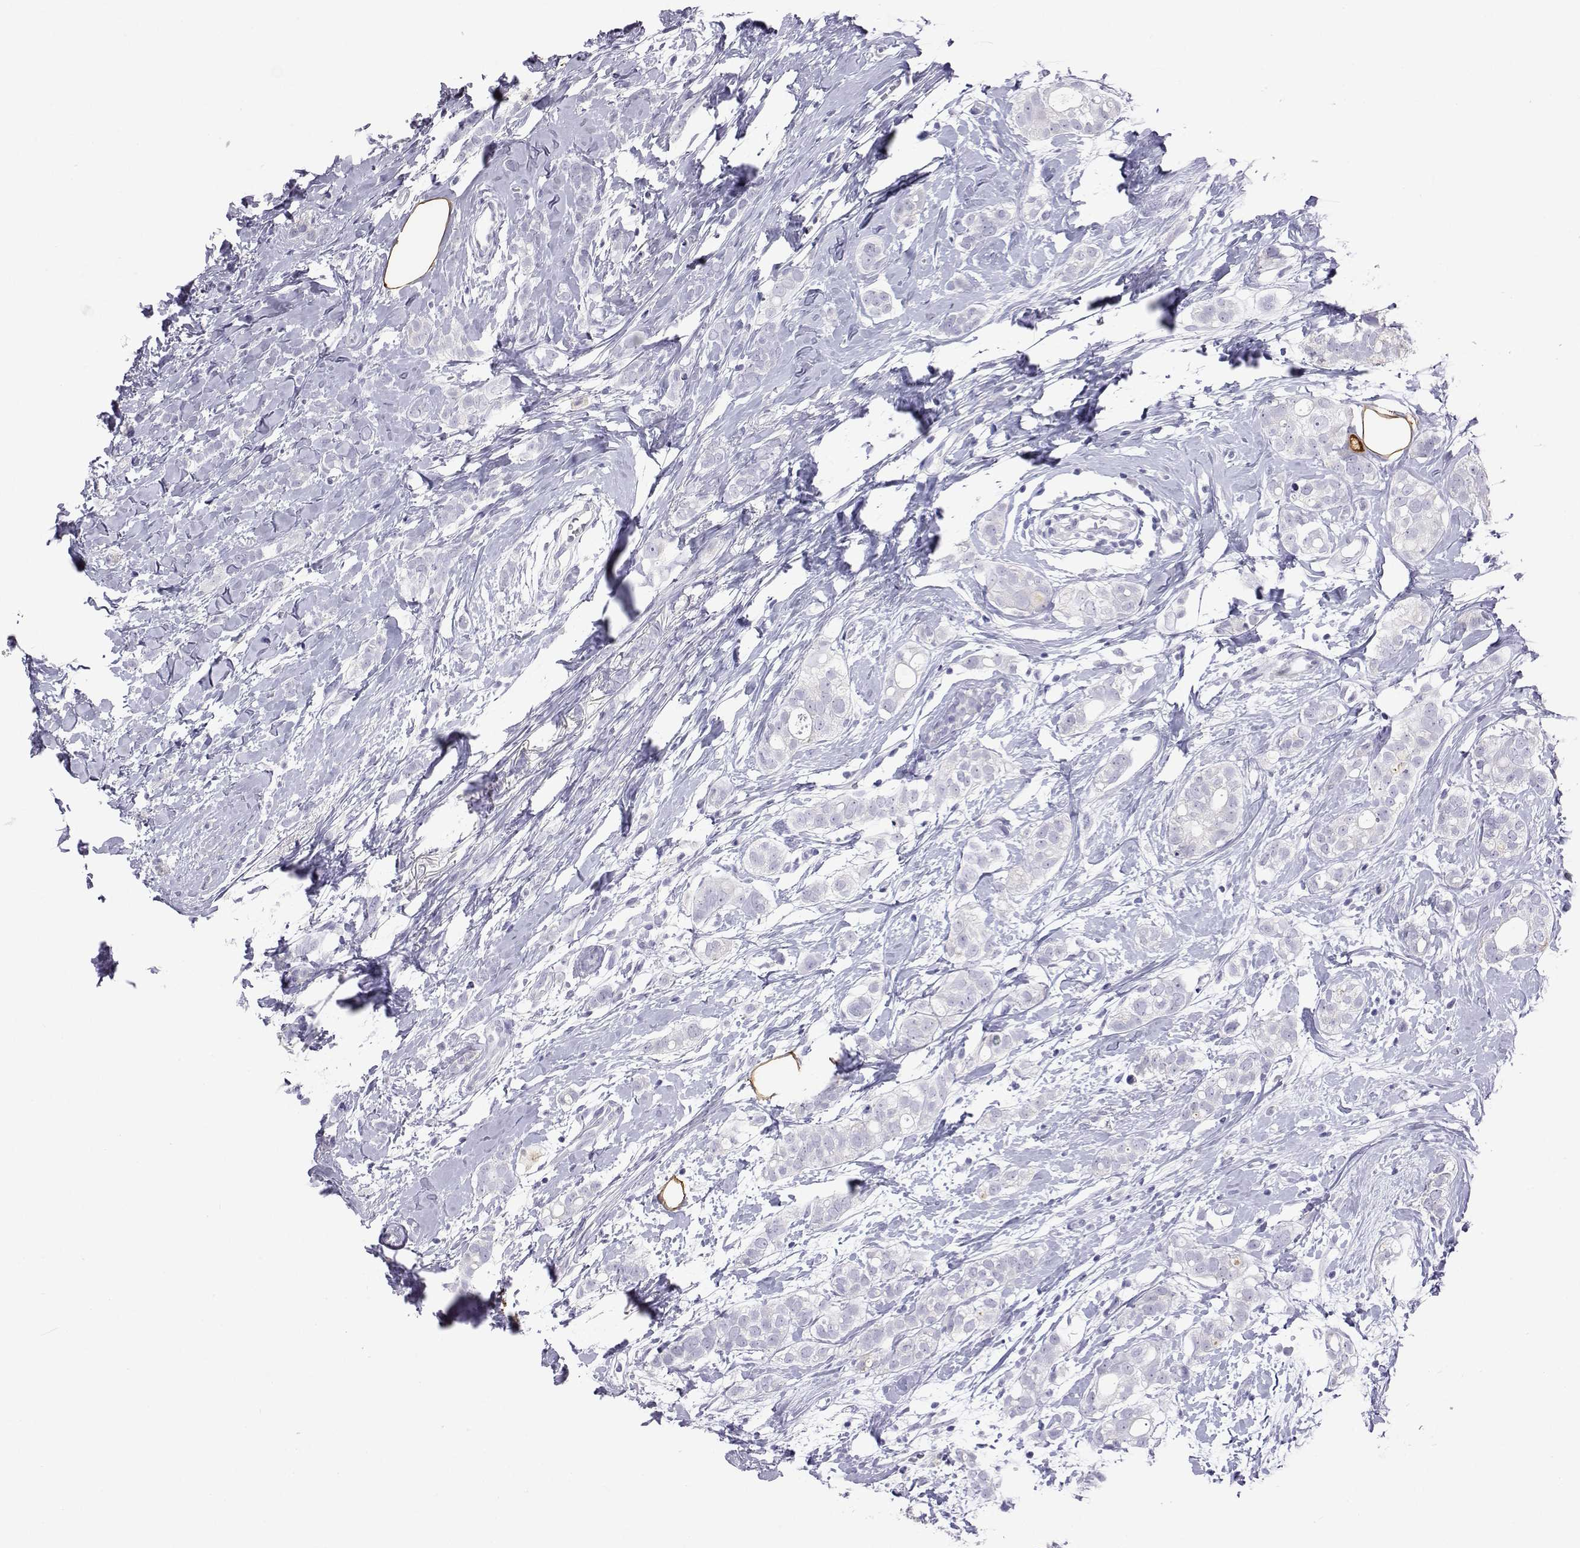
{"staining": {"intensity": "negative", "quantity": "none", "location": "none"}, "tissue": "breast cancer", "cell_type": "Tumor cells", "image_type": "cancer", "snomed": [{"axis": "morphology", "description": "Duct carcinoma"}, {"axis": "topography", "description": "Breast"}], "caption": "A micrograph of human invasive ductal carcinoma (breast) is negative for staining in tumor cells.", "gene": "PLIN4", "patient": {"sex": "female", "age": 40}}